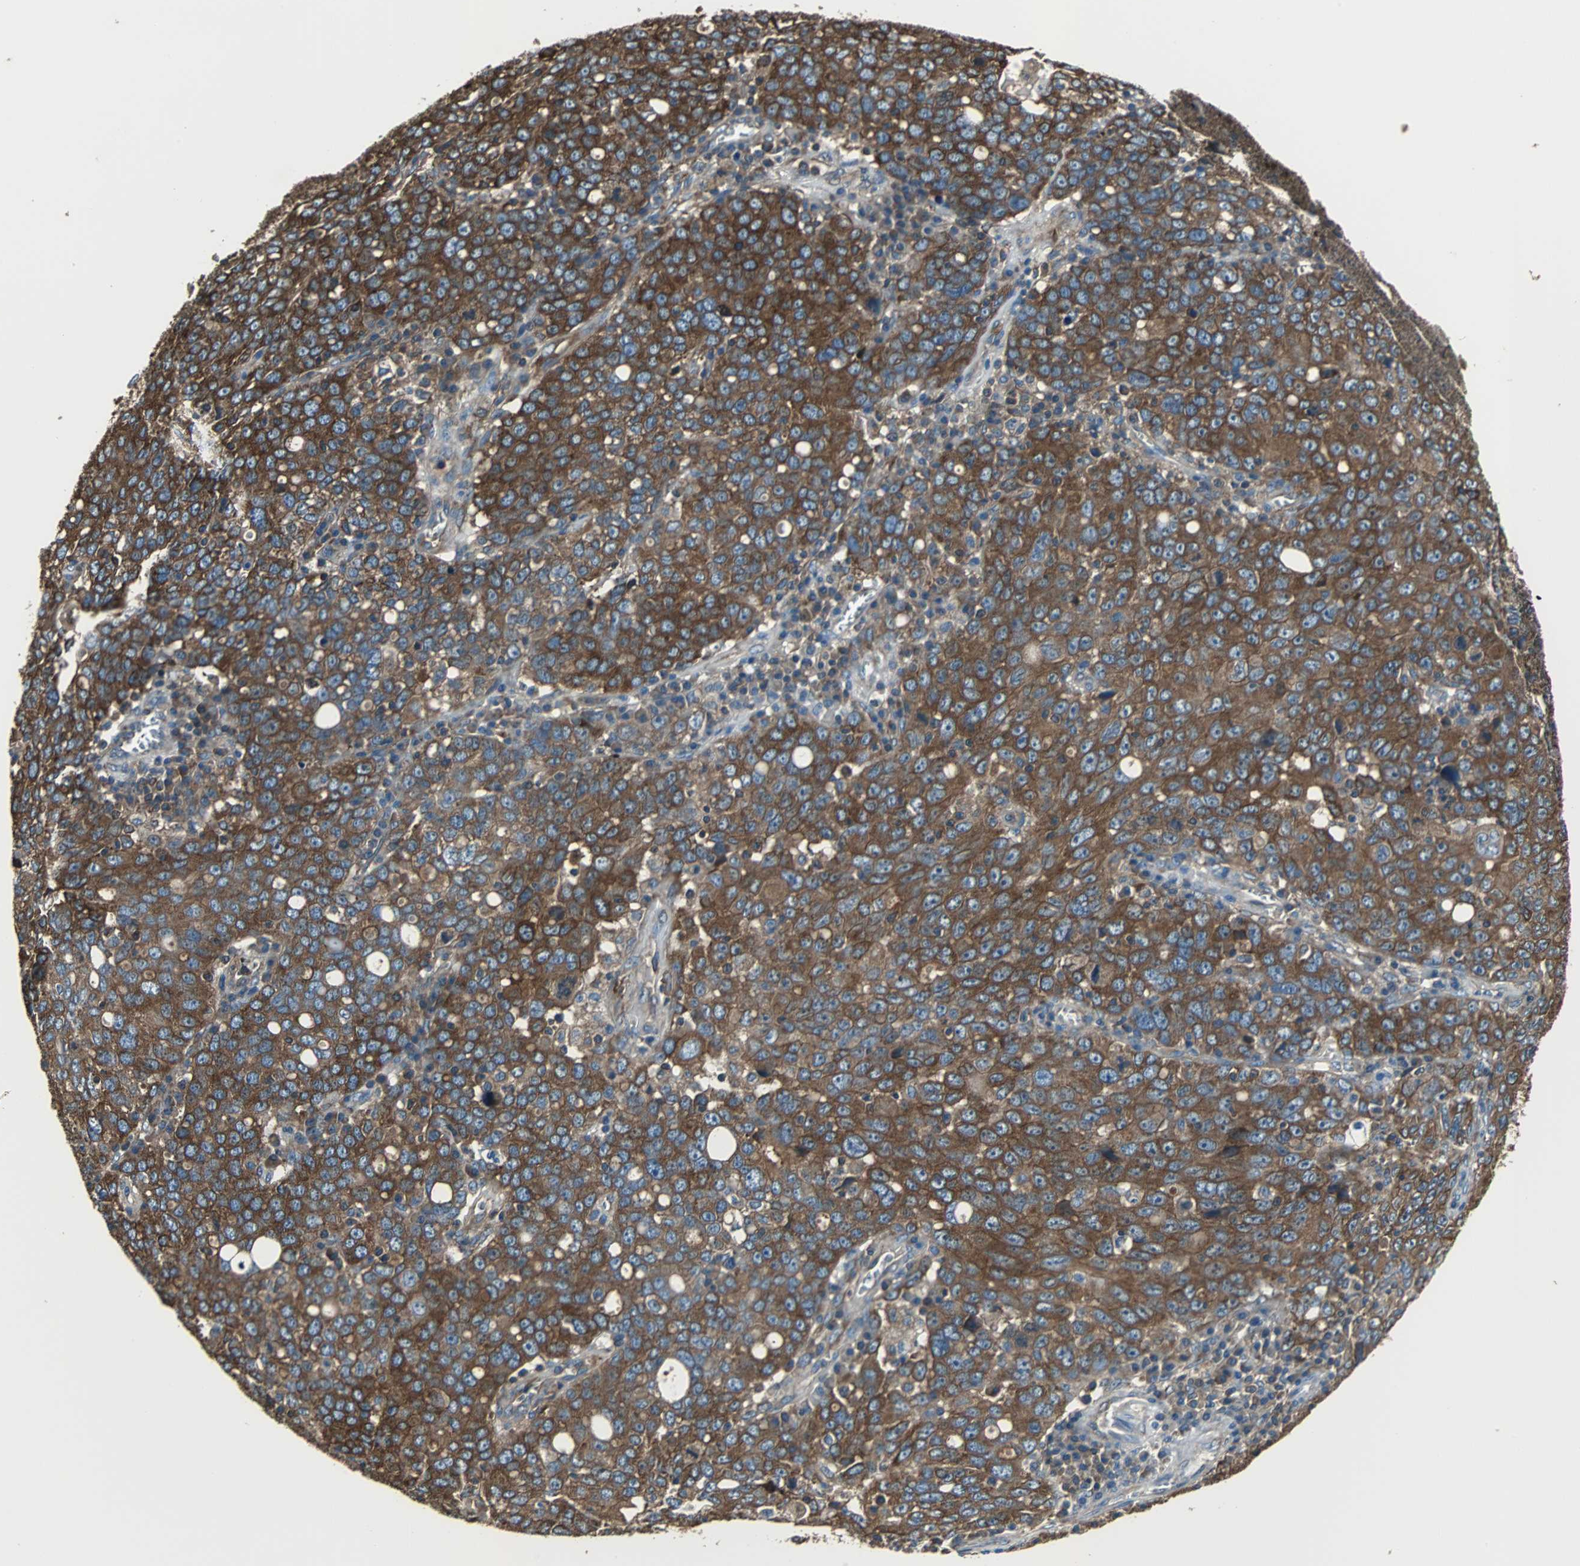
{"staining": {"intensity": "strong", "quantity": ">75%", "location": "cytoplasmic/membranous"}, "tissue": "ovarian cancer", "cell_type": "Tumor cells", "image_type": "cancer", "snomed": [{"axis": "morphology", "description": "Carcinoma, endometroid"}, {"axis": "topography", "description": "Ovary"}], "caption": "The image demonstrates staining of ovarian endometroid carcinoma, revealing strong cytoplasmic/membranous protein staining (brown color) within tumor cells. The staining is performed using DAB brown chromogen to label protein expression. The nuclei are counter-stained blue using hematoxylin.", "gene": "ACTN1", "patient": {"sex": "female", "age": 62}}